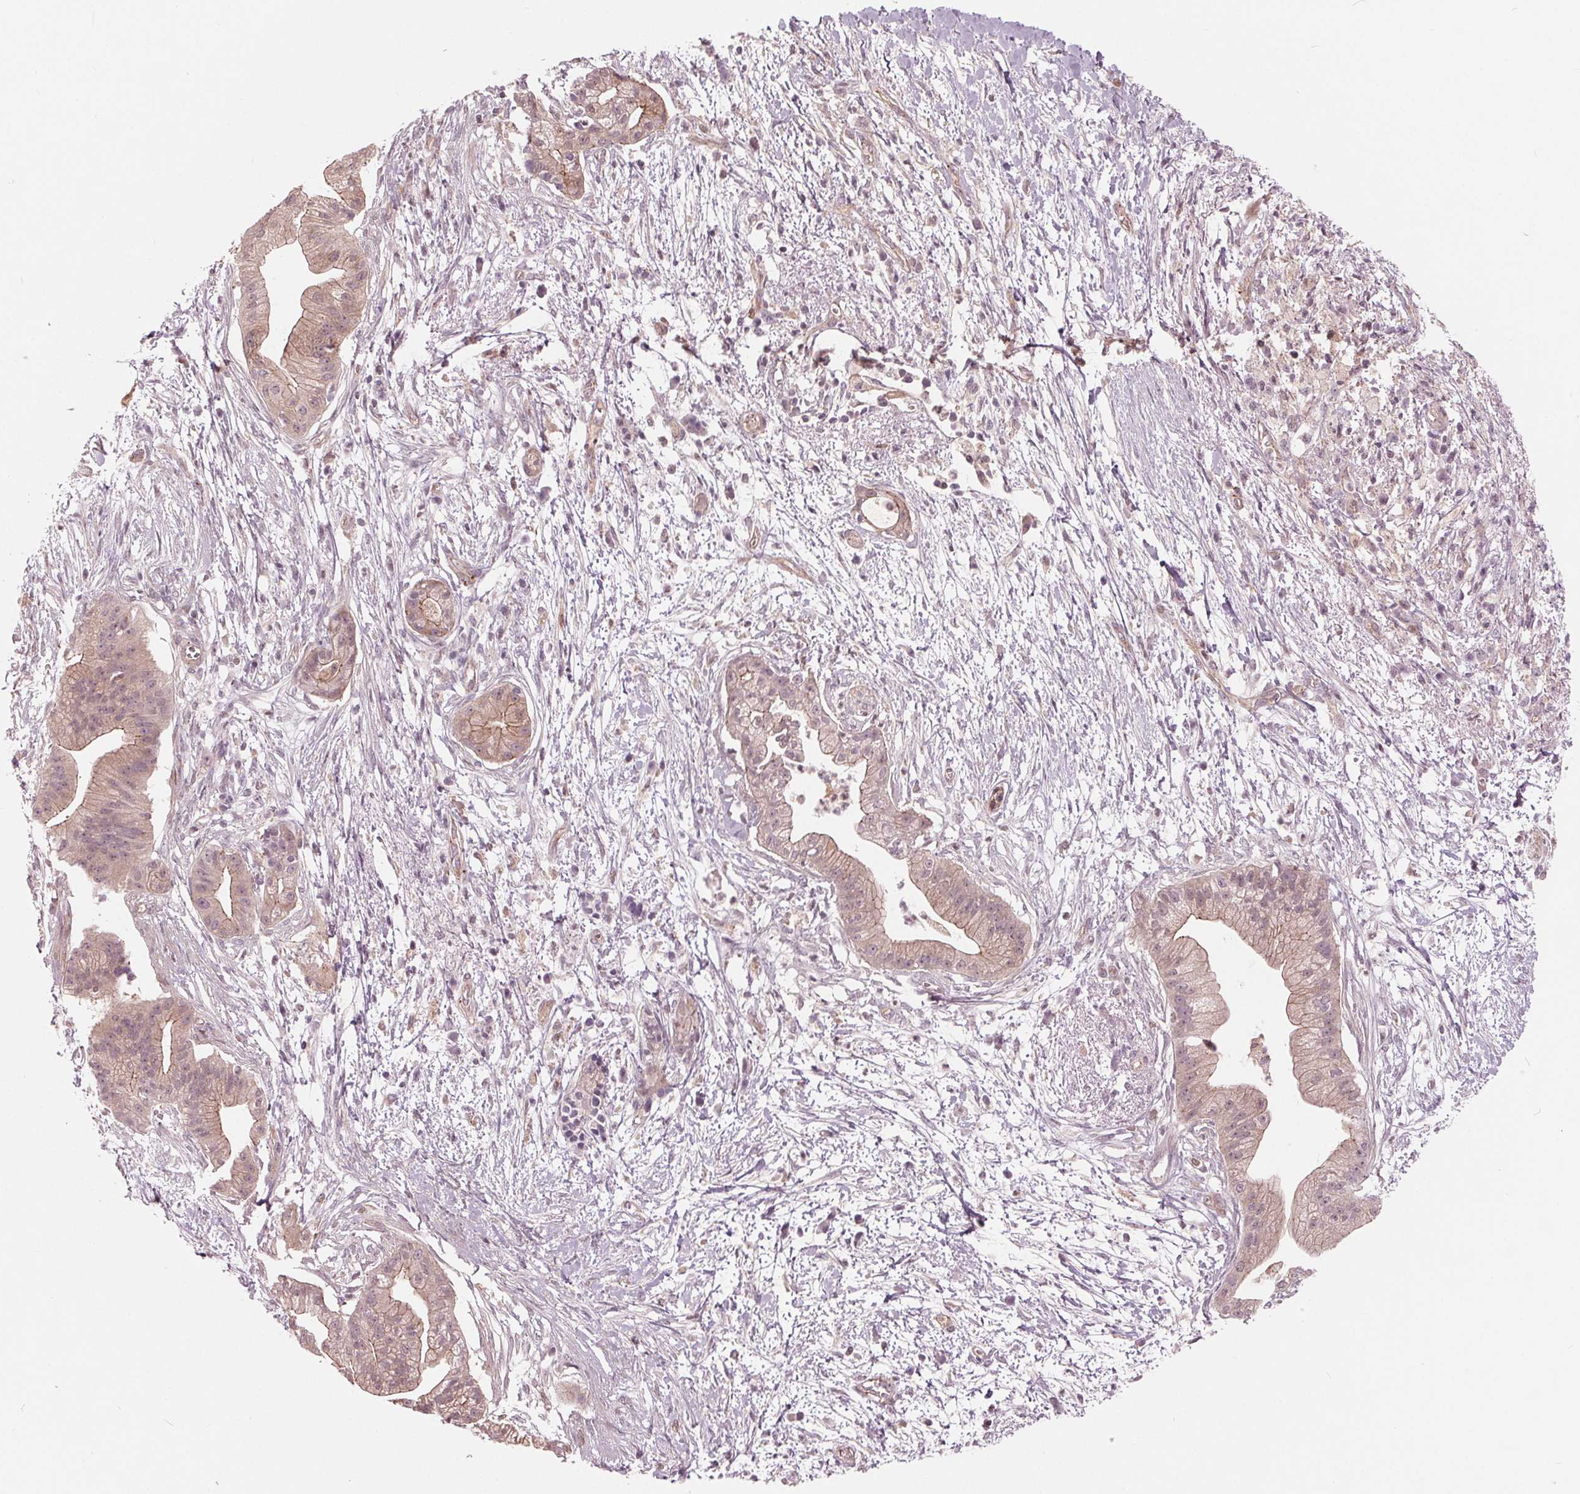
{"staining": {"intensity": "weak", "quantity": ">75%", "location": "cytoplasmic/membranous"}, "tissue": "pancreatic cancer", "cell_type": "Tumor cells", "image_type": "cancer", "snomed": [{"axis": "morphology", "description": "Normal tissue, NOS"}, {"axis": "morphology", "description": "Adenocarcinoma, NOS"}, {"axis": "topography", "description": "Lymph node"}, {"axis": "topography", "description": "Pancreas"}], "caption": "The micrograph exhibits immunohistochemical staining of pancreatic cancer (adenocarcinoma). There is weak cytoplasmic/membranous expression is seen in approximately >75% of tumor cells. (Stains: DAB (3,3'-diaminobenzidine) in brown, nuclei in blue, Microscopy: brightfield microscopy at high magnification).", "gene": "TXNIP", "patient": {"sex": "female", "age": 58}}